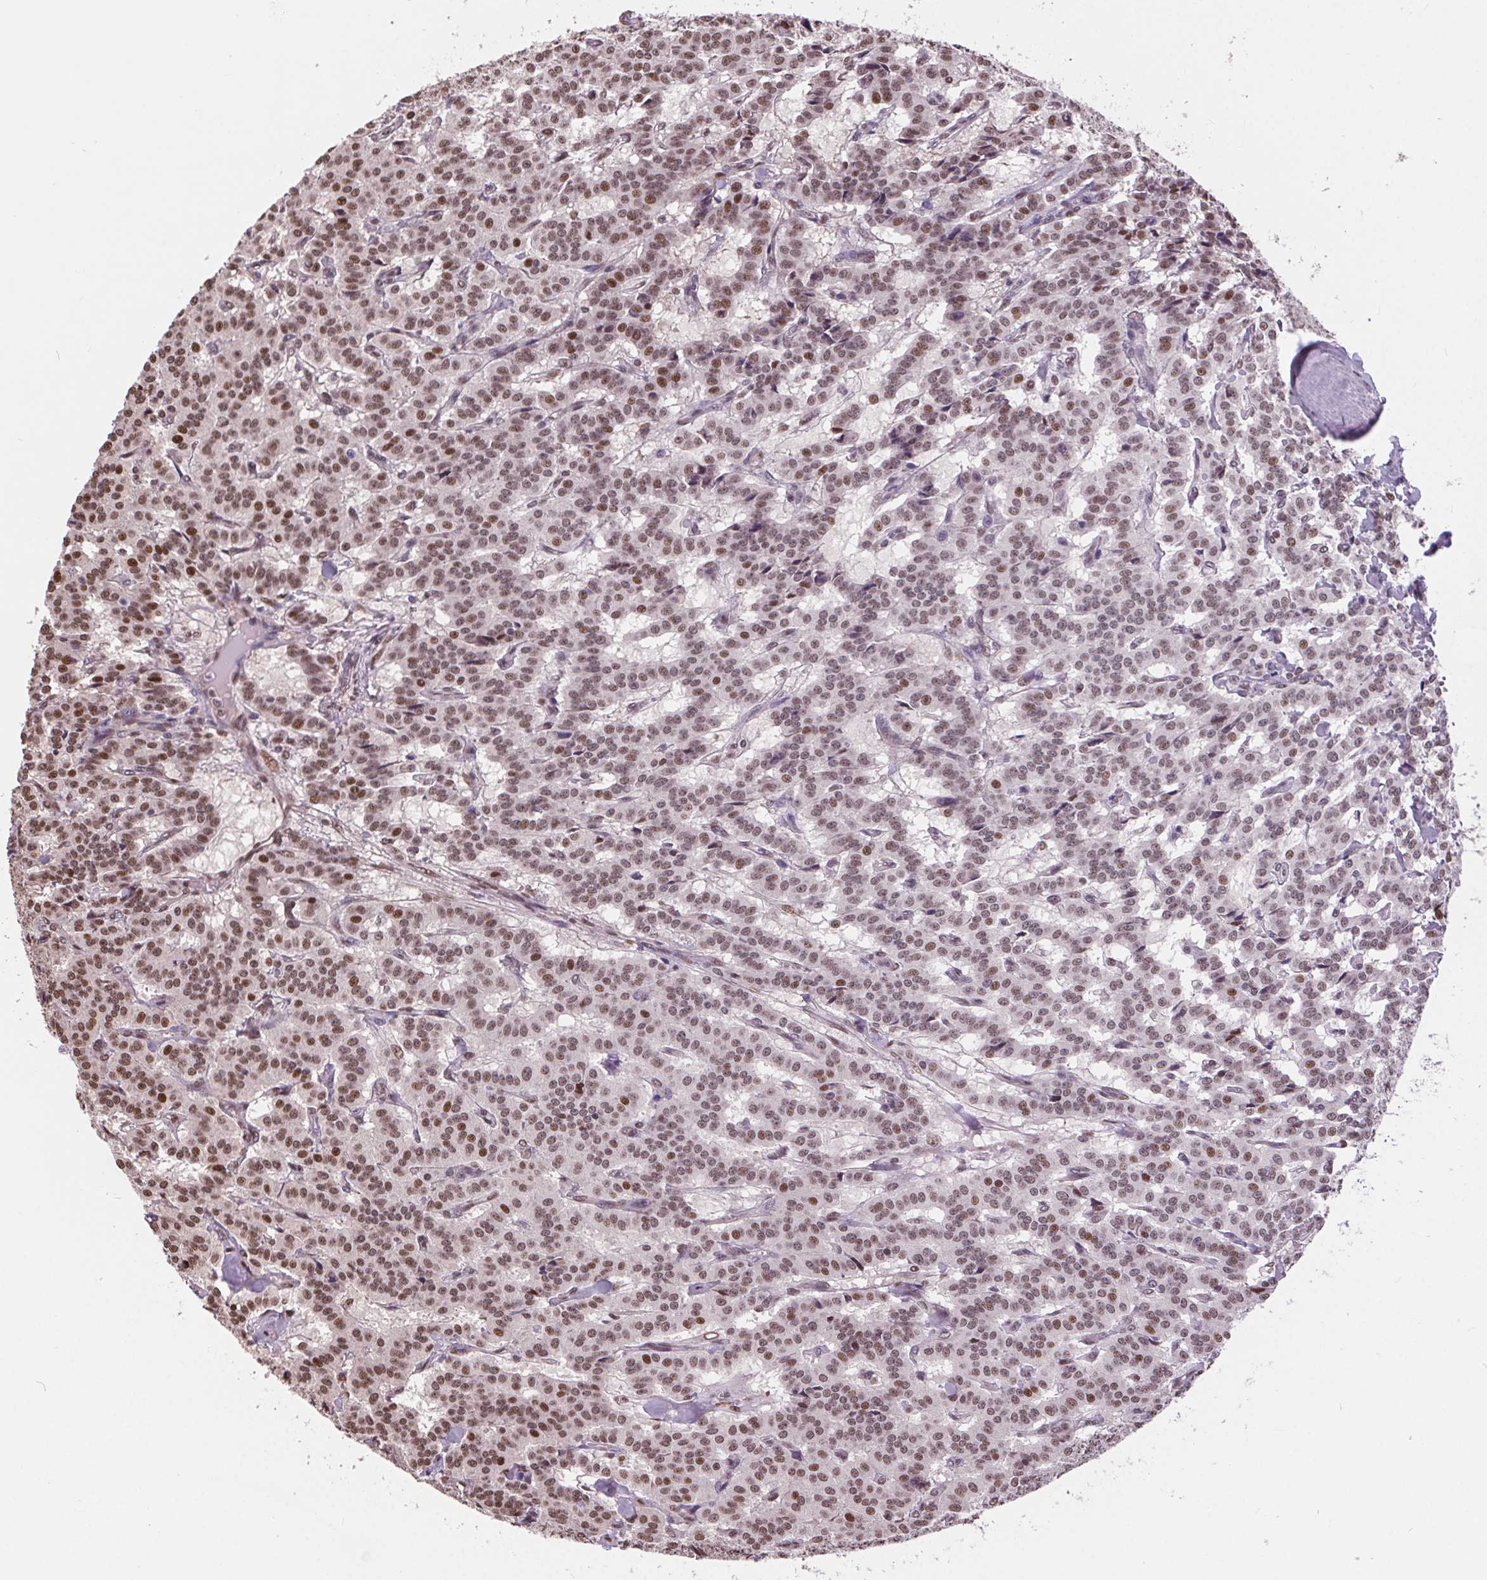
{"staining": {"intensity": "moderate", "quantity": ">75%", "location": "nuclear"}, "tissue": "carcinoid", "cell_type": "Tumor cells", "image_type": "cancer", "snomed": [{"axis": "morphology", "description": "Carcinoid, malignant, NOS"}, {"axis": "topography", "description": "Lung"}], "caption": "IHC photomicrograph of neoplastic tissue: carcinoid stained using immunohistochemistry (IHC) reveals medium levels of moderate protein expression localized specifically in the nuclear of tumor cells, appearing as a nuclear brown color.", "gene": "RAD23A", "patient": {"sex": "female", "age": 46}}